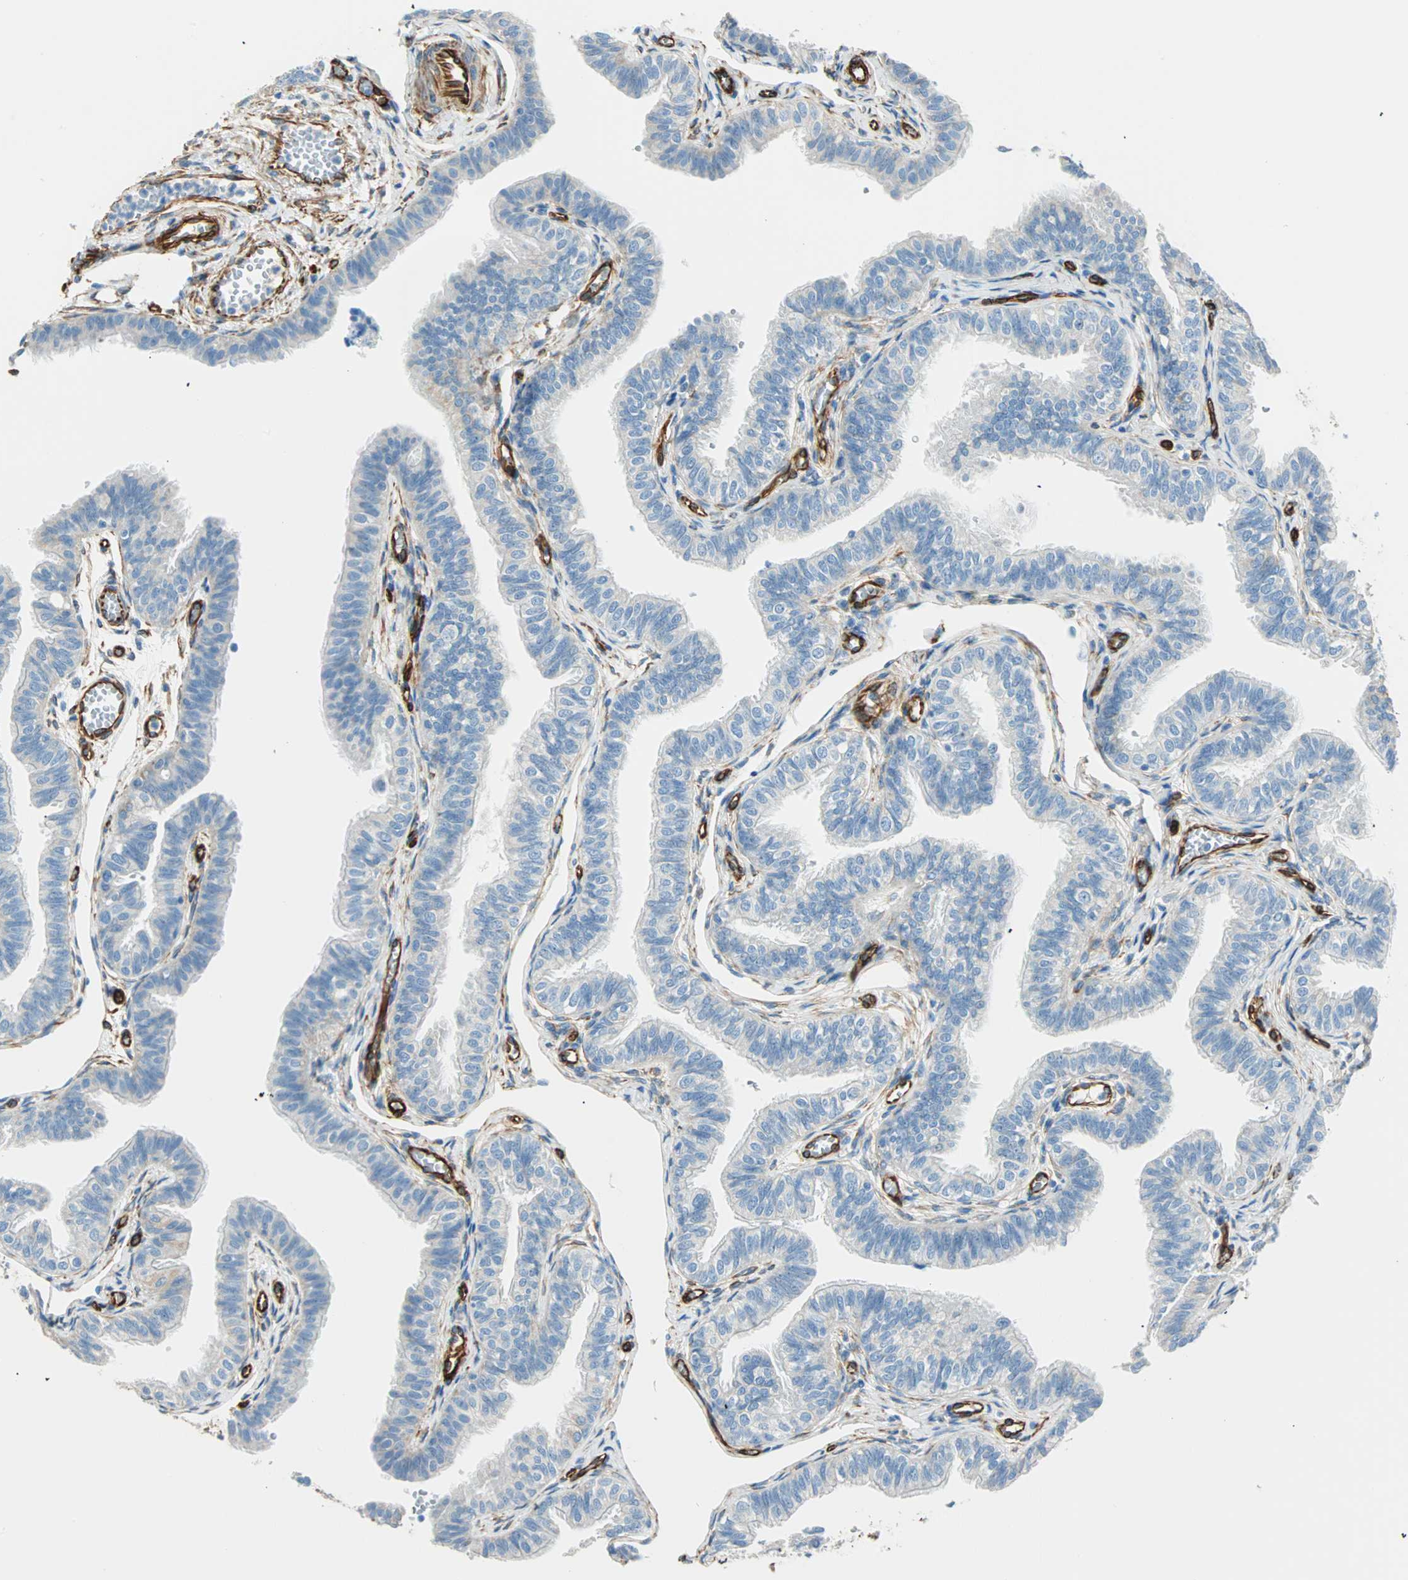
{"staining": {"intensity": "negative", "quantity": "none", "location": "none"}, "tissue": "fallopian tube", "cell_type": "Glandular cells", "image_type": "normal", "snomed": [{"axis": "morphology", "description": "Normal tissue, NOS"}, {"axis": "morphology", "description": "Dermoid, NOS"}, {"axis": "topography", "description": "Fallopian tube"}], "caption": "High magnification brightfield microscopy of unremarkable fallopian tube stained with DAB (3,3'-diaminobenzidine) (brown) and counterstained with hematoxylin (blue): glandular cells show no significant expression. (Stains: DAB immunohistochemistry with hematoxylin counter stain, Microscopy: brightfield microscopy at high magnification).", "gene": "NES", "patient": {"sex": "female", "age": 33}}